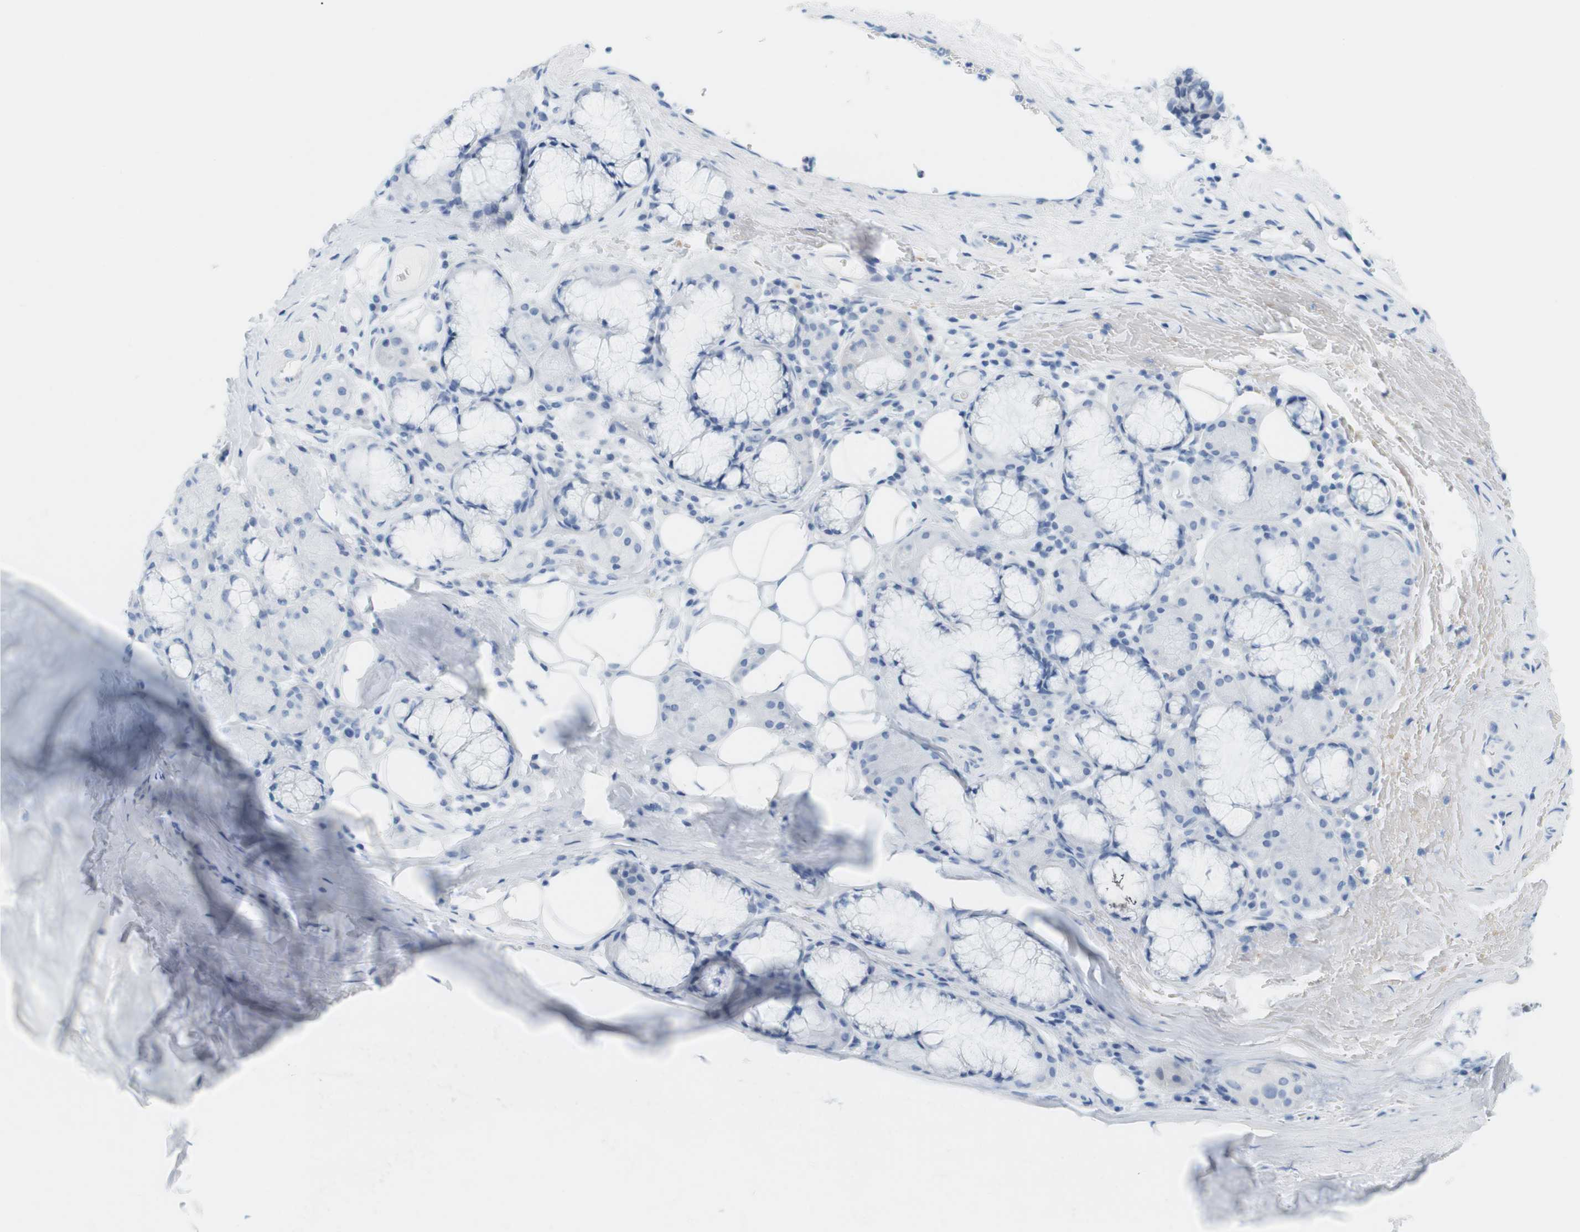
{"staining": {"intensity": "negative", "quantity": "none", "location": "none"}, "tissue": "bronchus", "cell_type": "Respiratory epithelial cells", "image_type": "normal", "snomed": [{"axis": "morphology", "description": "Normal tissue, NOS"}, {"axis": "topography", "description": "Bronchus"}], "caption": "This image is of normal bronchus stained with immunohistochemistry (IHC) to label a protein in brown with the nuclei are counter-stained blue. There is no staining in respiratory epithelial cells. (Stains: DAB immunohistochemistry with hematoxylin counter stain, Microscopy: brightfield microscopy at high magnification).", "gene": "TNNT2", "patient": {"sex": "female", "age": 54}}